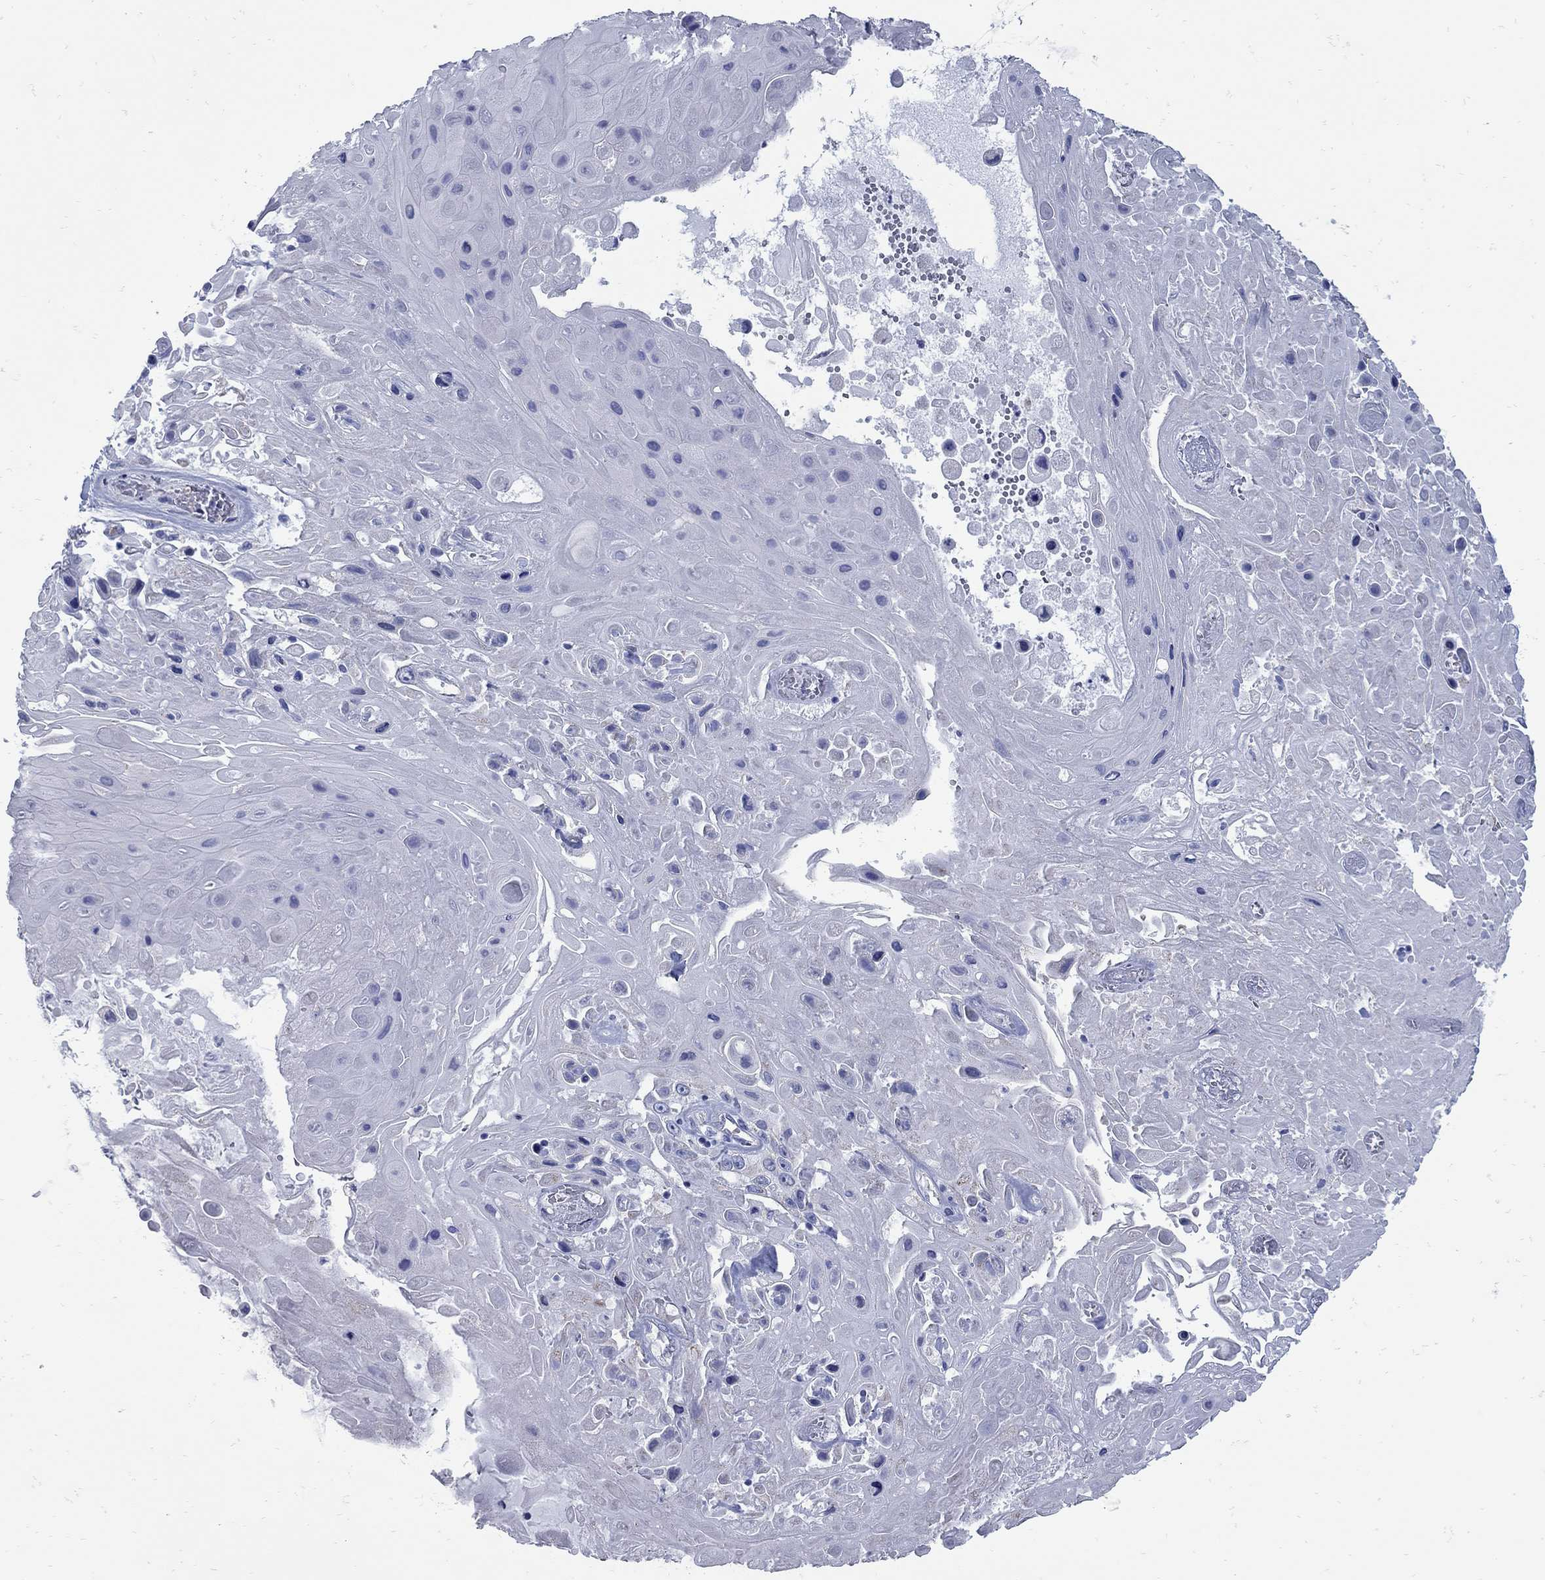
{"staining": {"intensity": "negative", "quantity": "none", "location": "none"}, "tissue": "skin cancer", "cell_type": "Tumor cells", "image_type": "cancer", "snomed": [{"axis": "morphology", "description": "Squamous cell carcinoma, NOS"}, {"axis": "topography", "description": "Skin"}], "caption": "The photomicrograph shows no significant positivity in tumor cells of skin cancer (squamous cell carcinoma).", "gene": "PDZD3", "patient": {"sex": "male", "age": 82}}